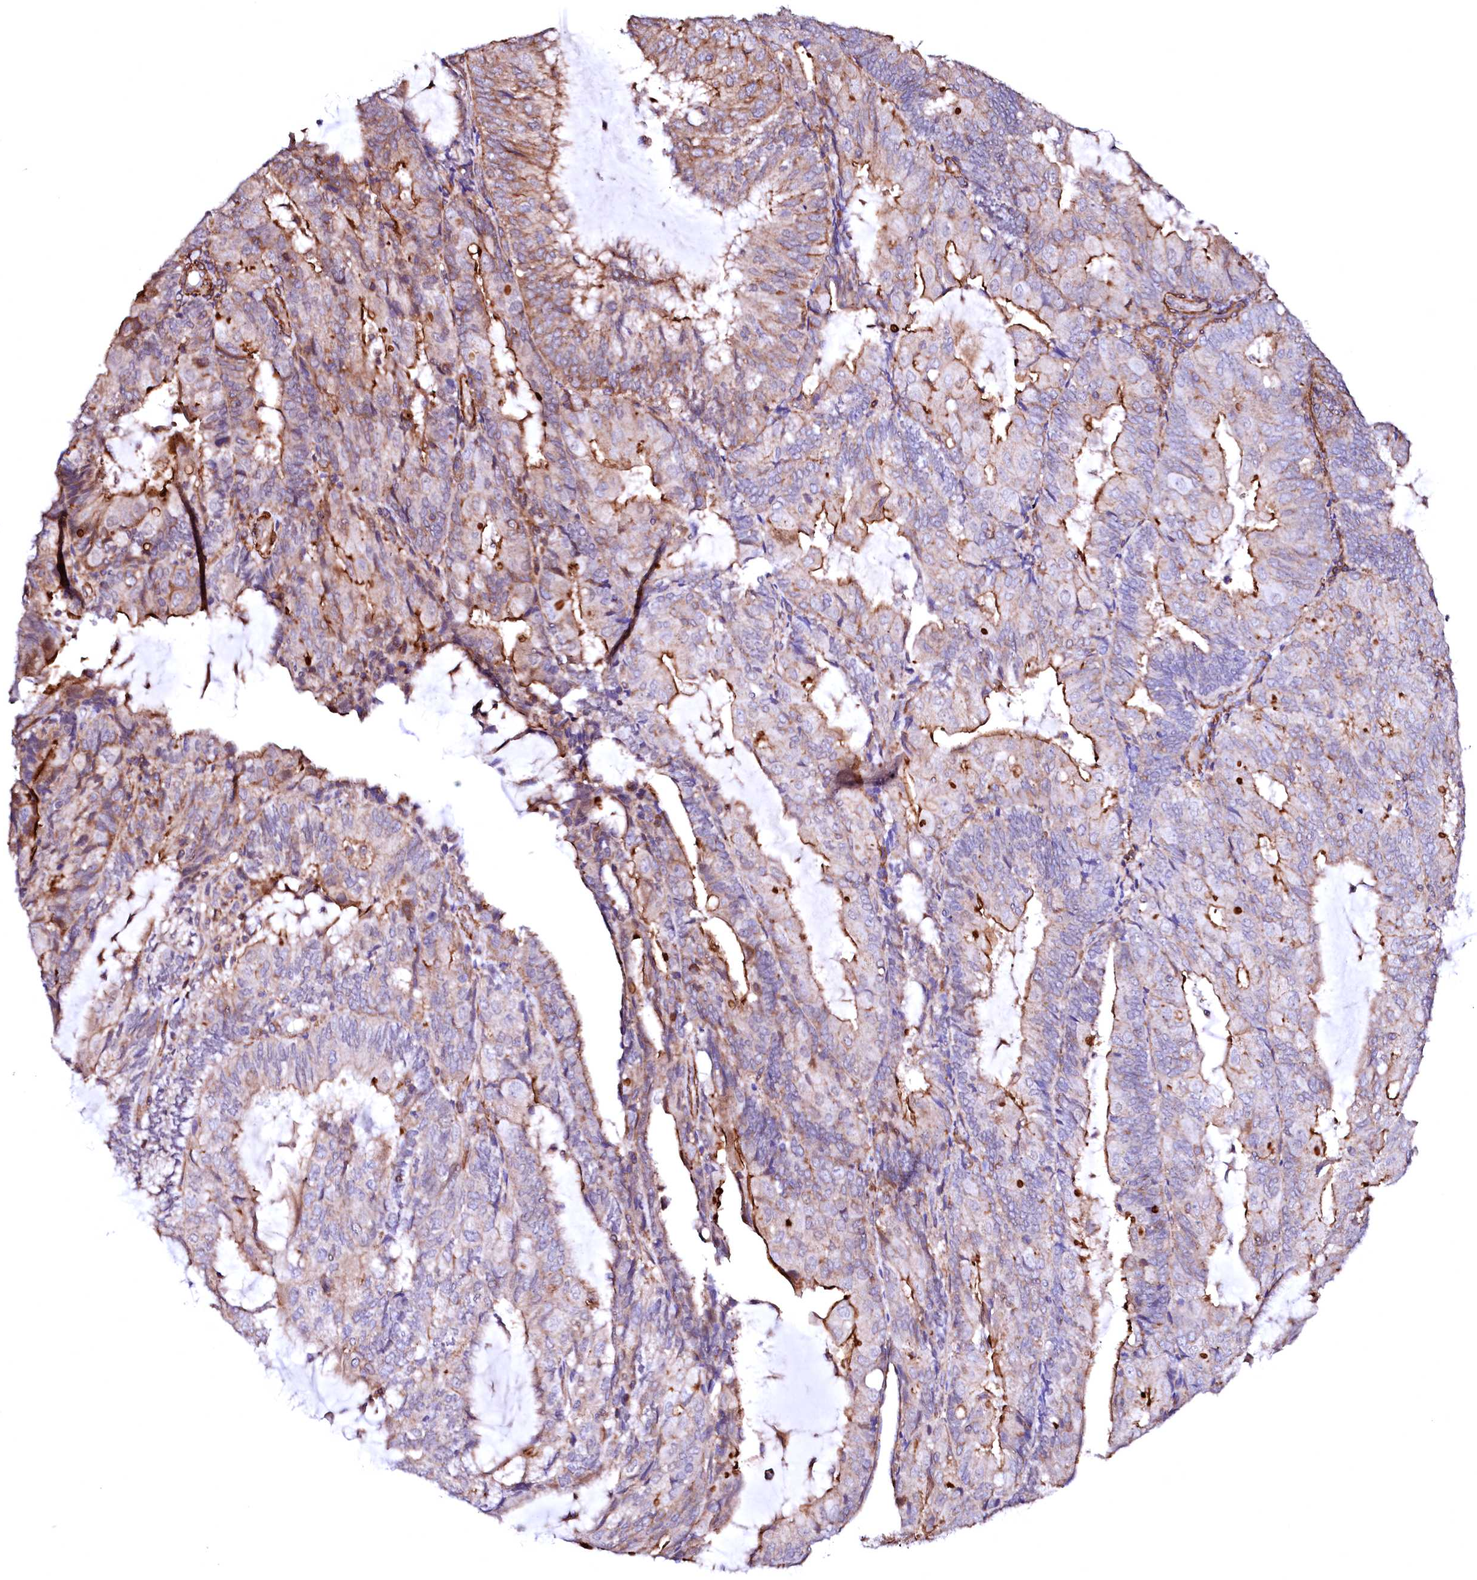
{"staining": {"intensity": "strong", "quantity": "25%-75%", "location": "cytoplasmic/membranous"}, "tissue": "endometrial cancer", "cell_type": "Tumor cells", "image_type": "cancer", "snomed": [{"axis": "morphology", "description": "Adenocarcinoma, NOS"}, {"axis": "topography", "description": "Endometrium"}], "caption": "Endometrial cancer stained with IHC exhibits strong cytoplasmic/membranous expression in about 25%-75% of tumor cells.", "gene": "GPR176", "patient": {"sex": "female", "age": 81}}